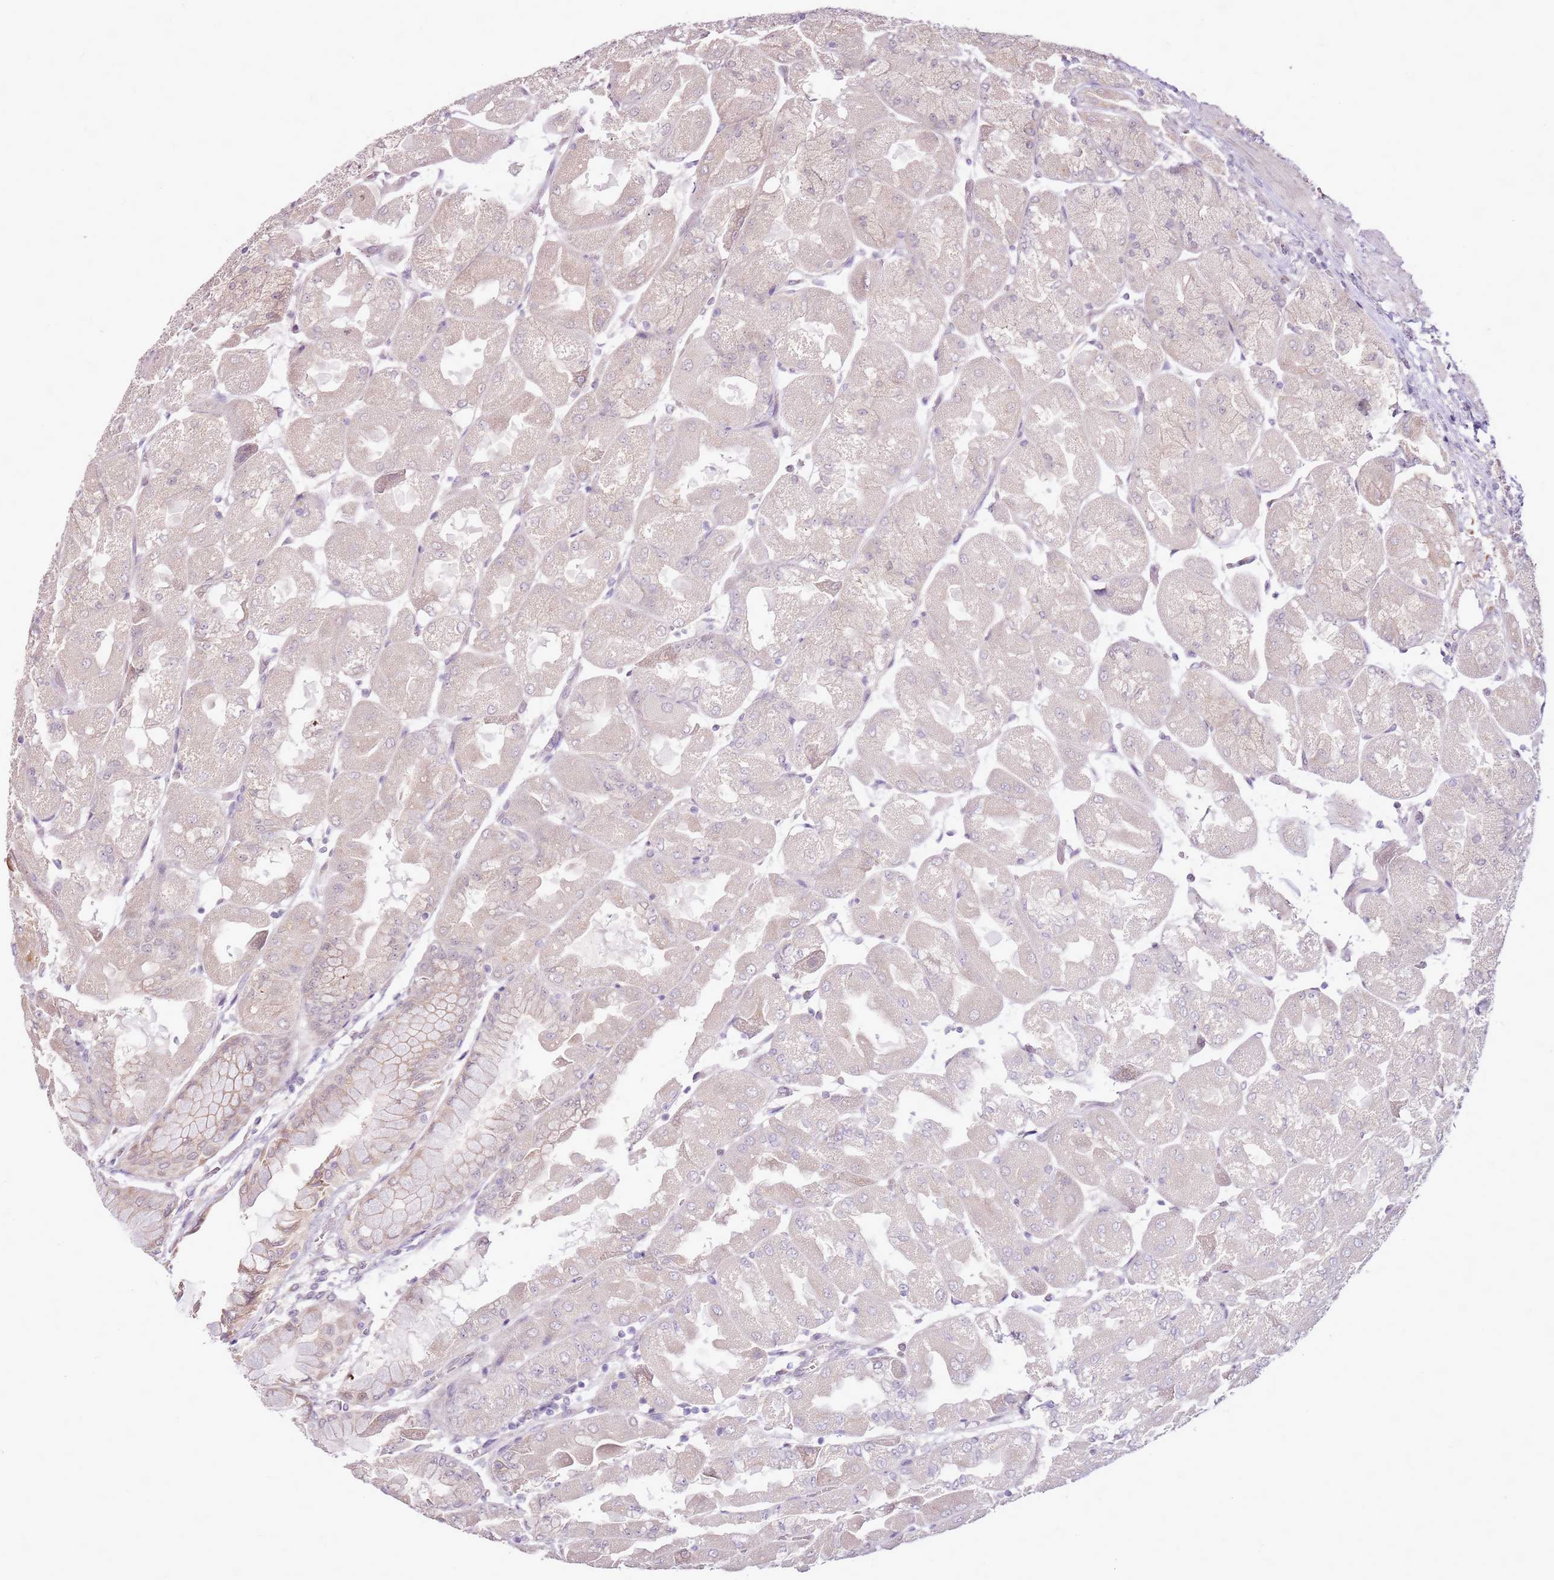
{"staining": {"intensity": "moderate", "quantity": "<25%", "location": "cytoplasmic/membranous"}, "tissue": "stomach", "cell_type": "Glandular cells", "image_type": "normal", "snomed": [{"axis": "morphology", "description": "Normal tissue, NOS"}, {"axis": "topography", "description": "Stomach"}], "caption": "Approximately <25% of glandular cells in benign human stomach show moderate cytoplasmic/membranous protein positivity as visualized by brown immunohistochemical staining.", "gene": "UGGT2", "patient": {"sex": "female", "age": 61}}